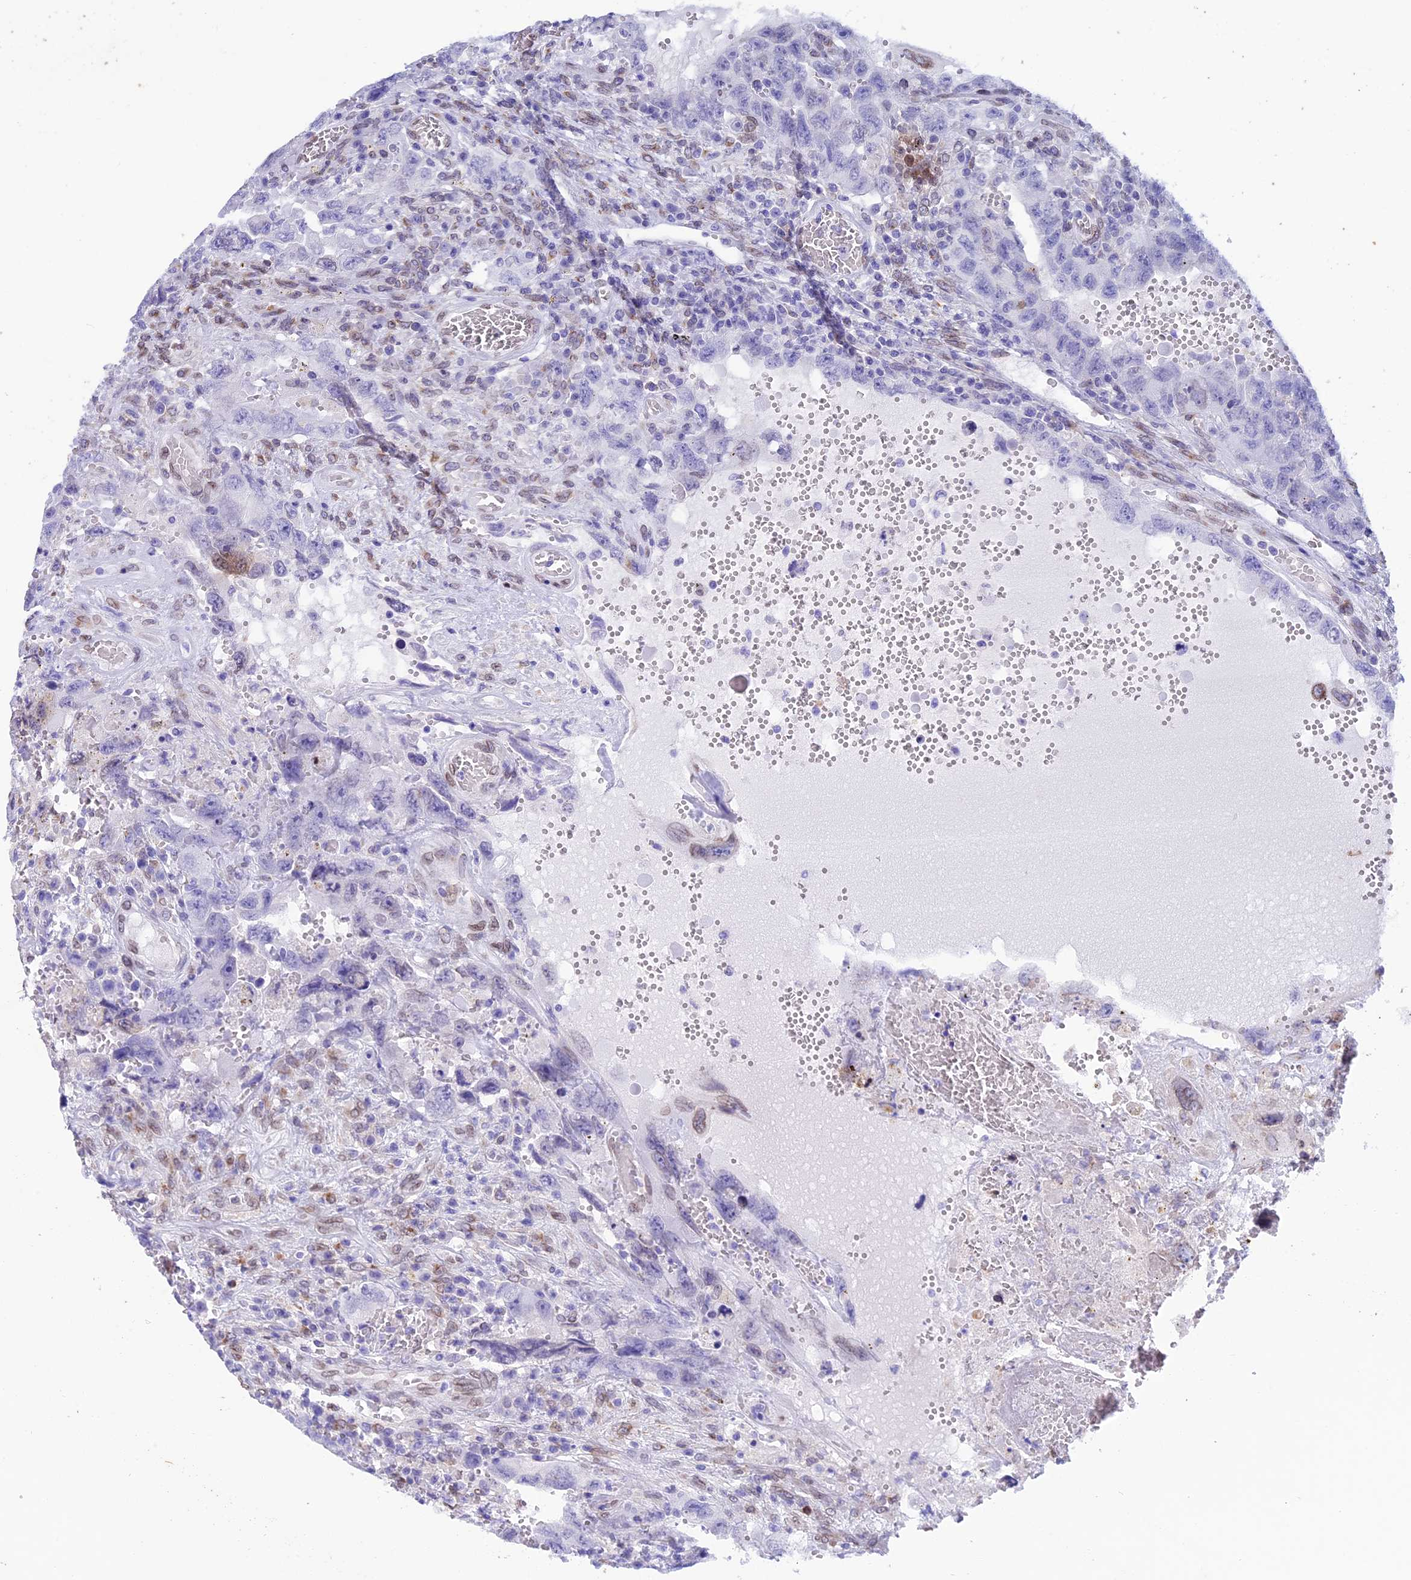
{"staining": {"intensity": "negative", "quantity": "none", "location": "none"}, "tissue": "testis cancer", "cell_type": "Tumor cells", "image_type": "cancer", "snomed": [{"axis": "morphology", "description": "Carcinoma, Embryonal, NOS"}, {"axis": "topography", "description": "Testis"}], "caption": "Tumor cells show no significant positivity in embryonal carcinoma (testis).", "gene": "TMPRSS7", "patient": {"sex": "male", "age": 26}}